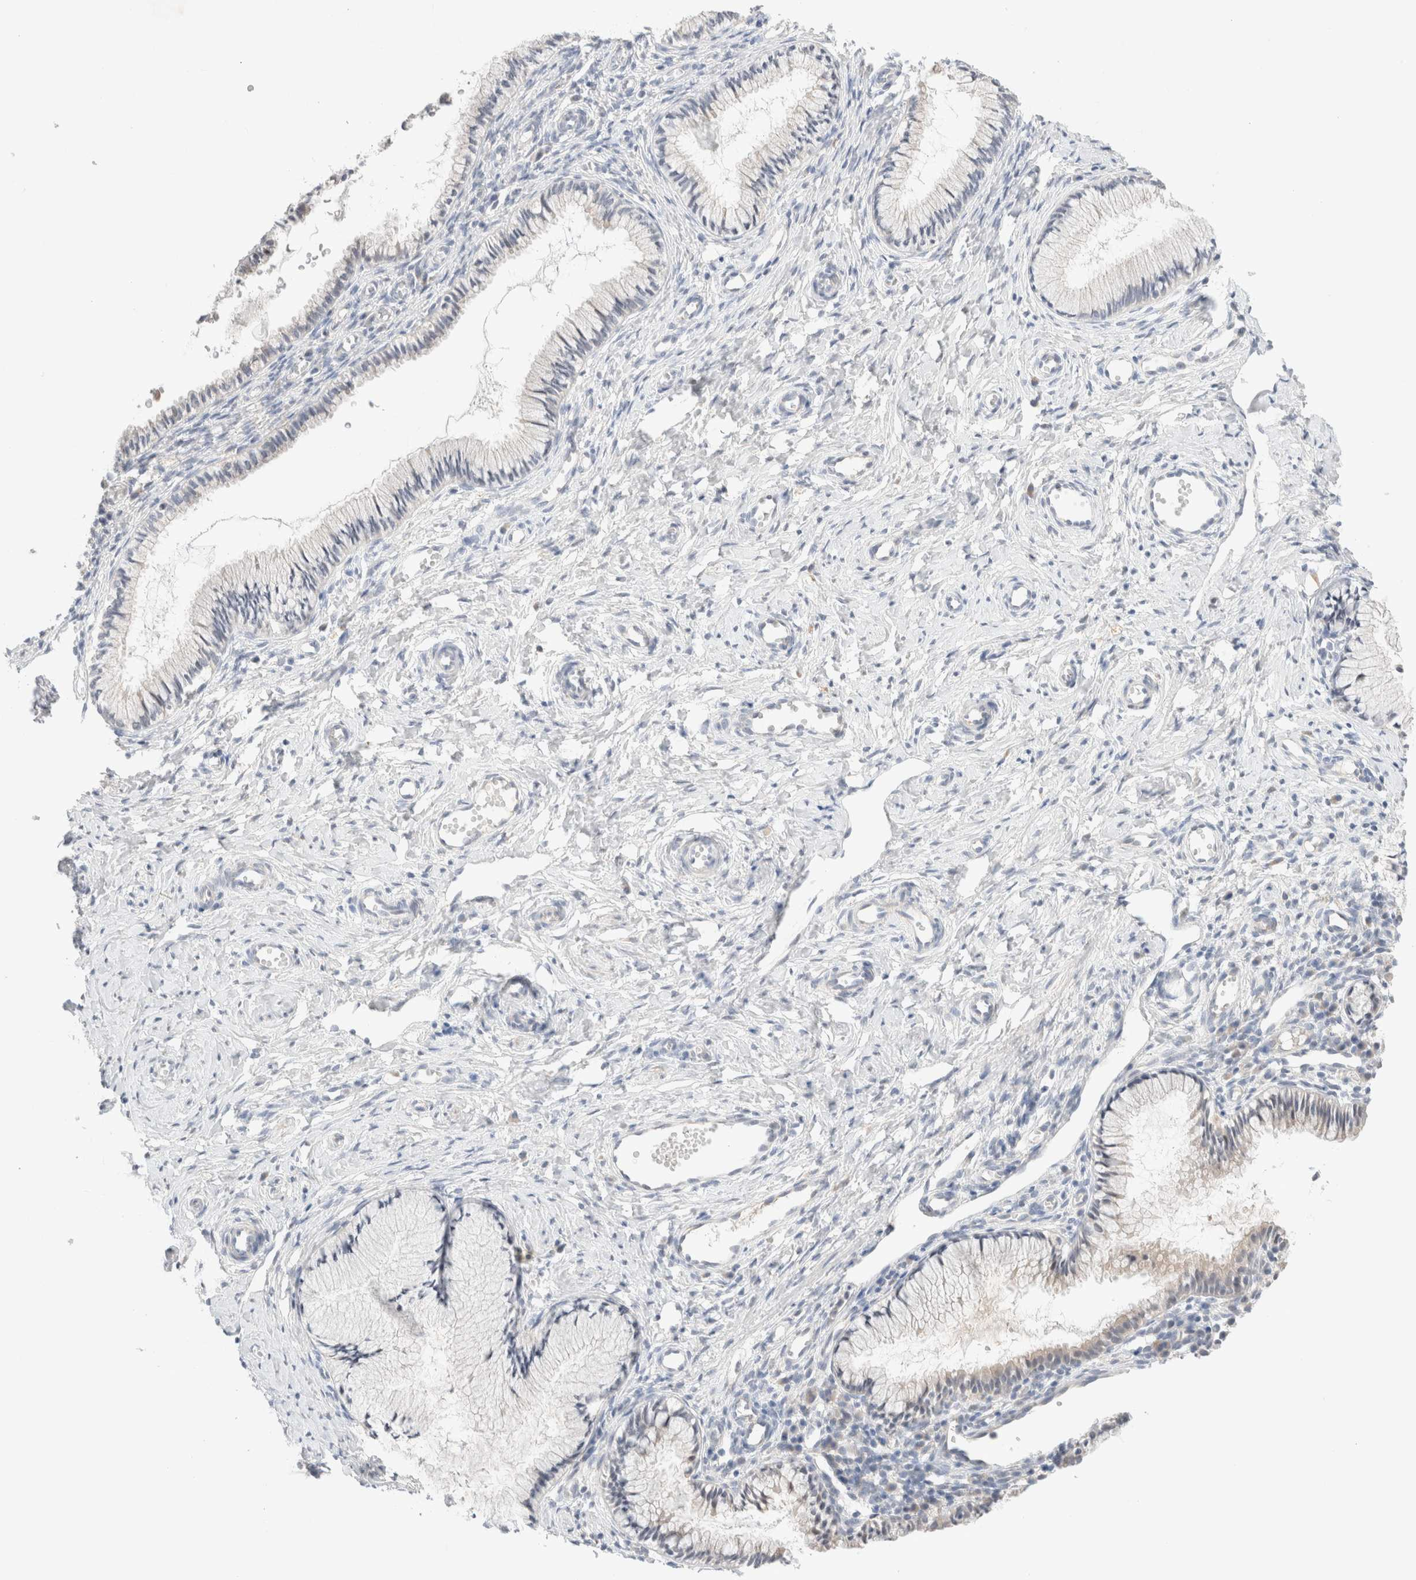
{"staining": {"intensity": "negative", "quantity": "none", "location": "none"}, "tissue": "cervix", "cell_type": "Glandular cells", "image_type": "normal", "snomed": [{"axis": "morphology", "description": "Normal tissue, NOS"}, {"axis": "topography", "description": "Cervix"}], "caption": "This is an immunohistochemistry (IHC) image of benign cervix. There is no positivity in glandular cells.", "gene": "SPATA20", "patient": {"sex": "female", "age": 27}}